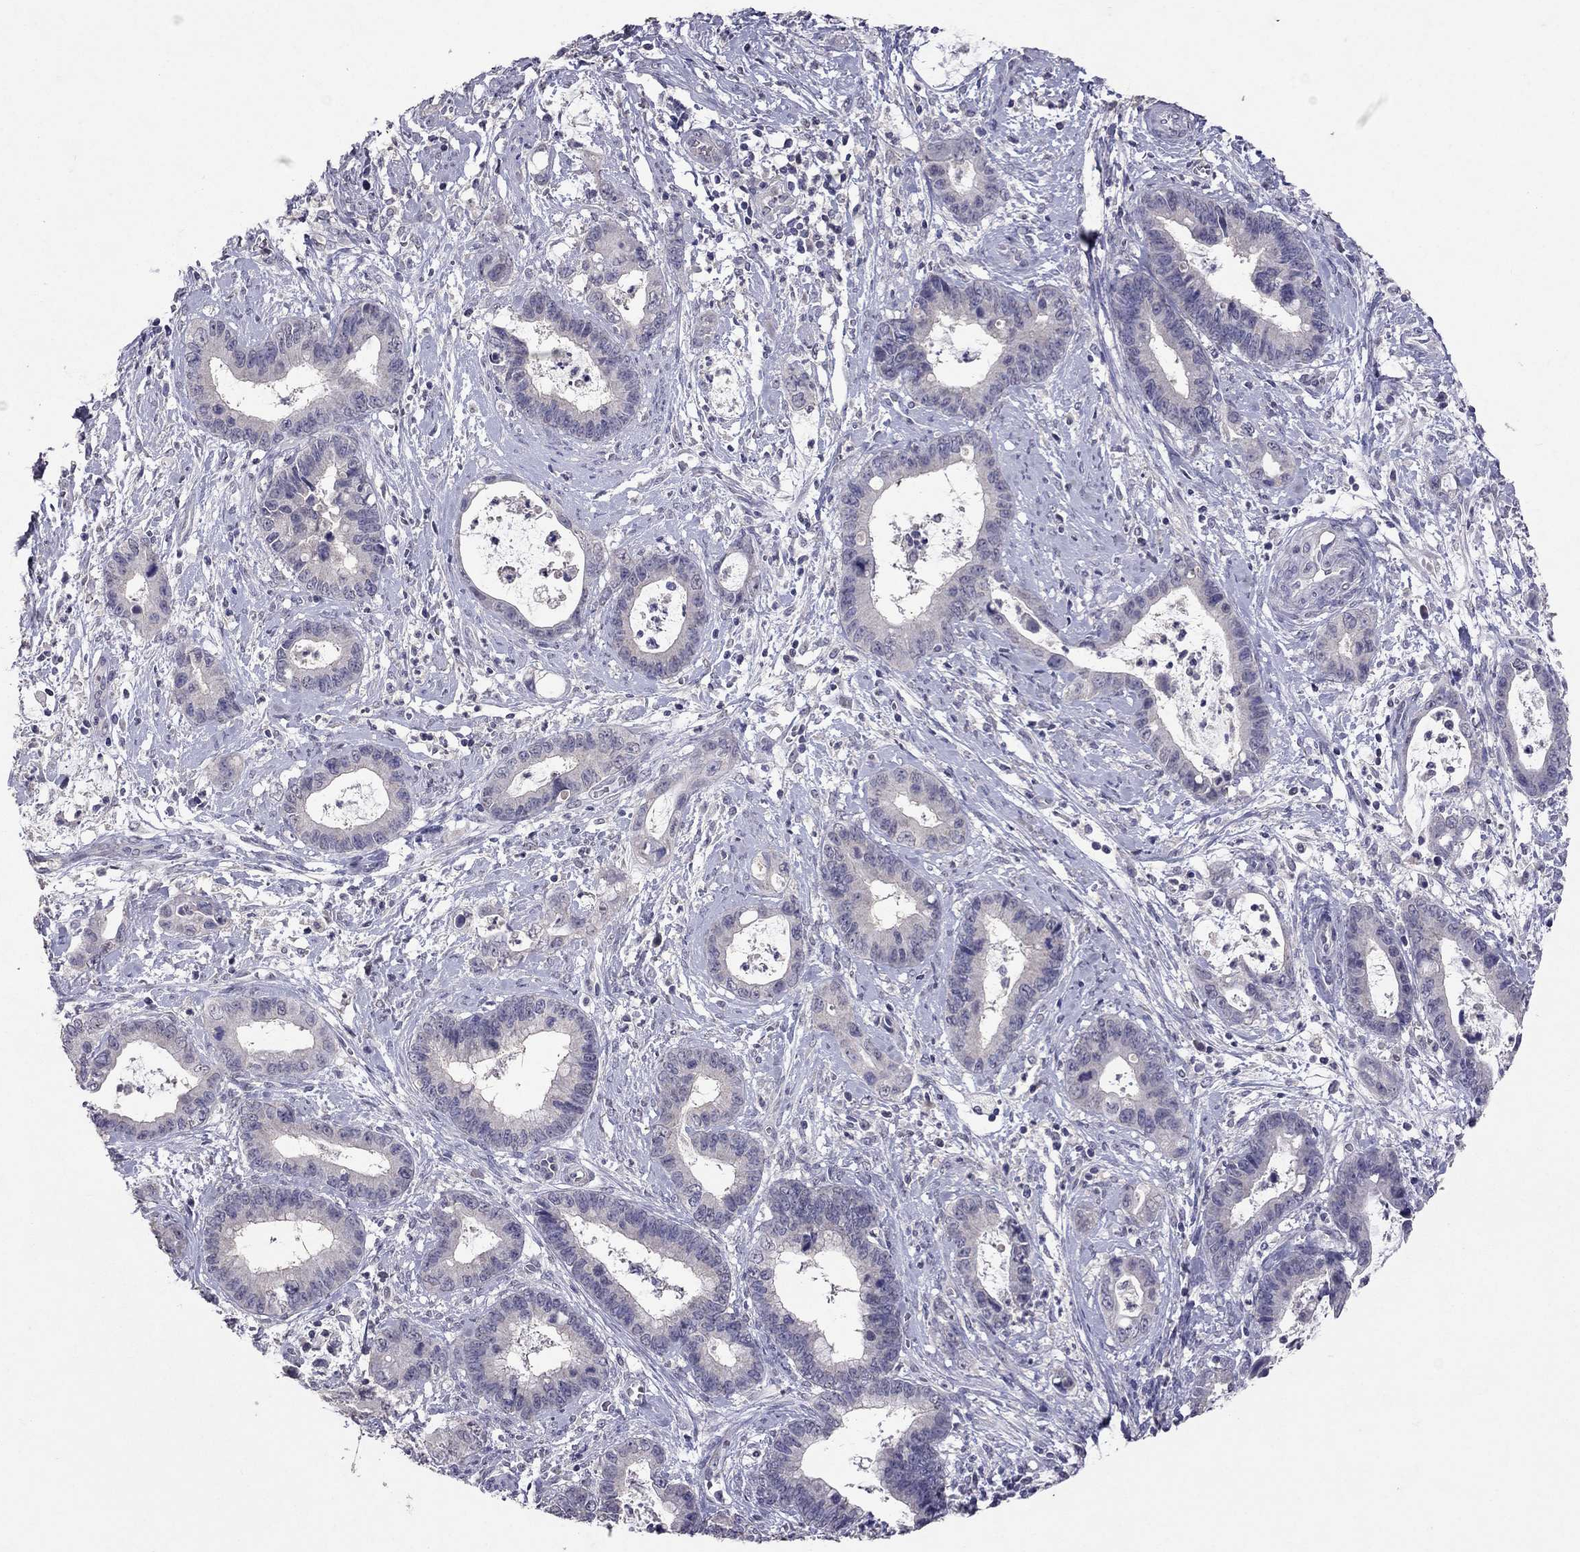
{"staining": {"intensity": "negative", "quantity": "none", "location": "none"}, "tissue": "cervical cancer", "cell_type": "Tumor cells", "image_type": "cancer", "snomed": [{"axis": "morphology", "description": "Adenocarcinoma, NOS"}, {"axis": "topography", "description": "Cervix"}], "caption": "Cervical cancer (adenocarcinoma) stained for a protein using immunohistochemistry reveals no expression tumor cells.", "gene": "FST", "patient": {"sex": "female", "age": 44}}